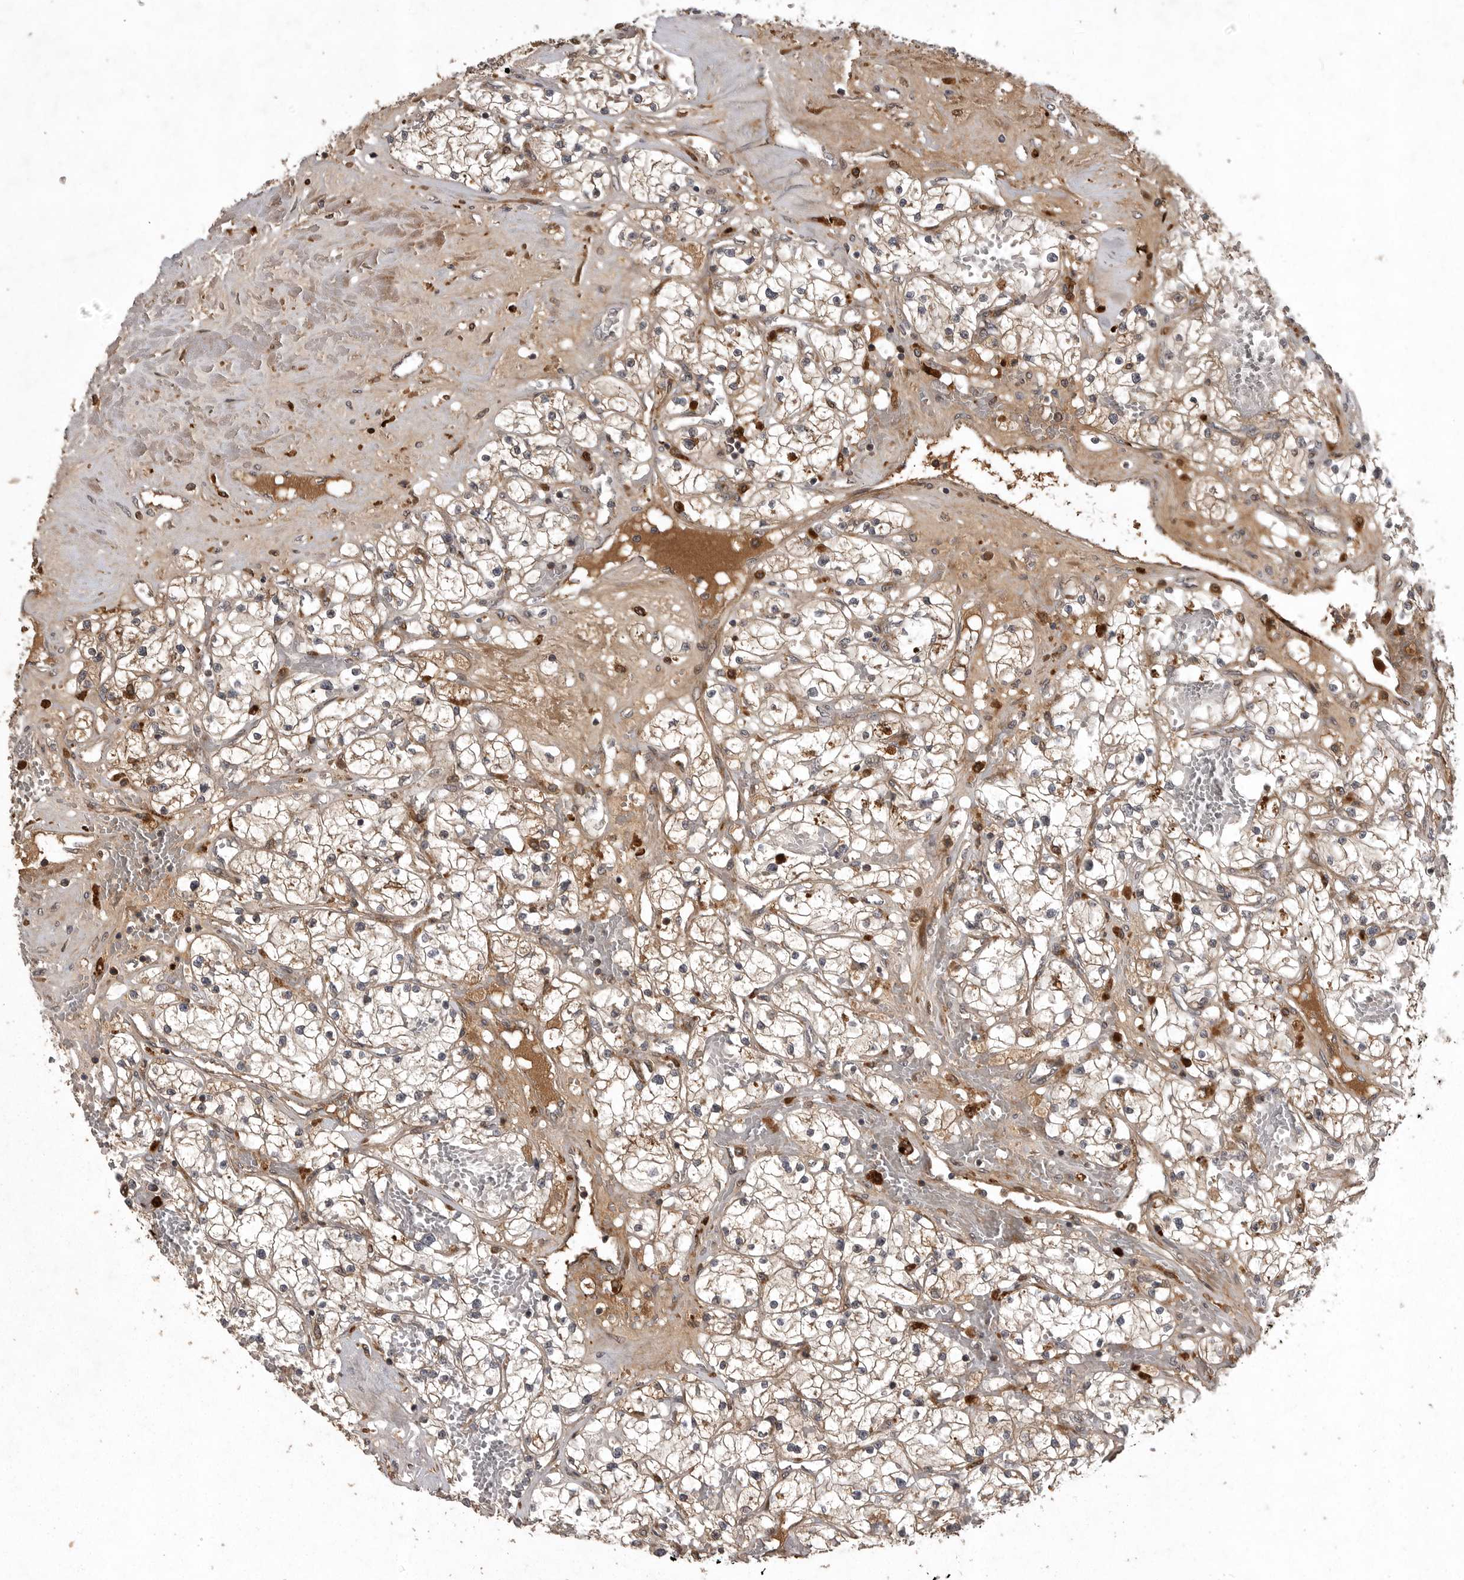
{"staining": {"intensity": "weak", "quantity": "25%-75%", "location": "cytoplasmic/membranous"}, "tissue": "renal cancer", "cell_type": "Tumor cells", "image_type": "cancer", "snomed": [{"axis": "morphology", "description": "Normal tissue, NOS"}, {"axis": "morphology", "description": "Adenocarcinoma, NOS"}, {"axis": "topography", "description": "Kidney"}], "caption": "The micrograph exhibits immunohistochemical staining of renal cancer (adenocarcinoma). There is weak cytoplasmic/membranous staining is identified in approximately 25%-75% of tumor cells.", "gene": "GPR31", "patient": {"sex": "male", "age": 68}}